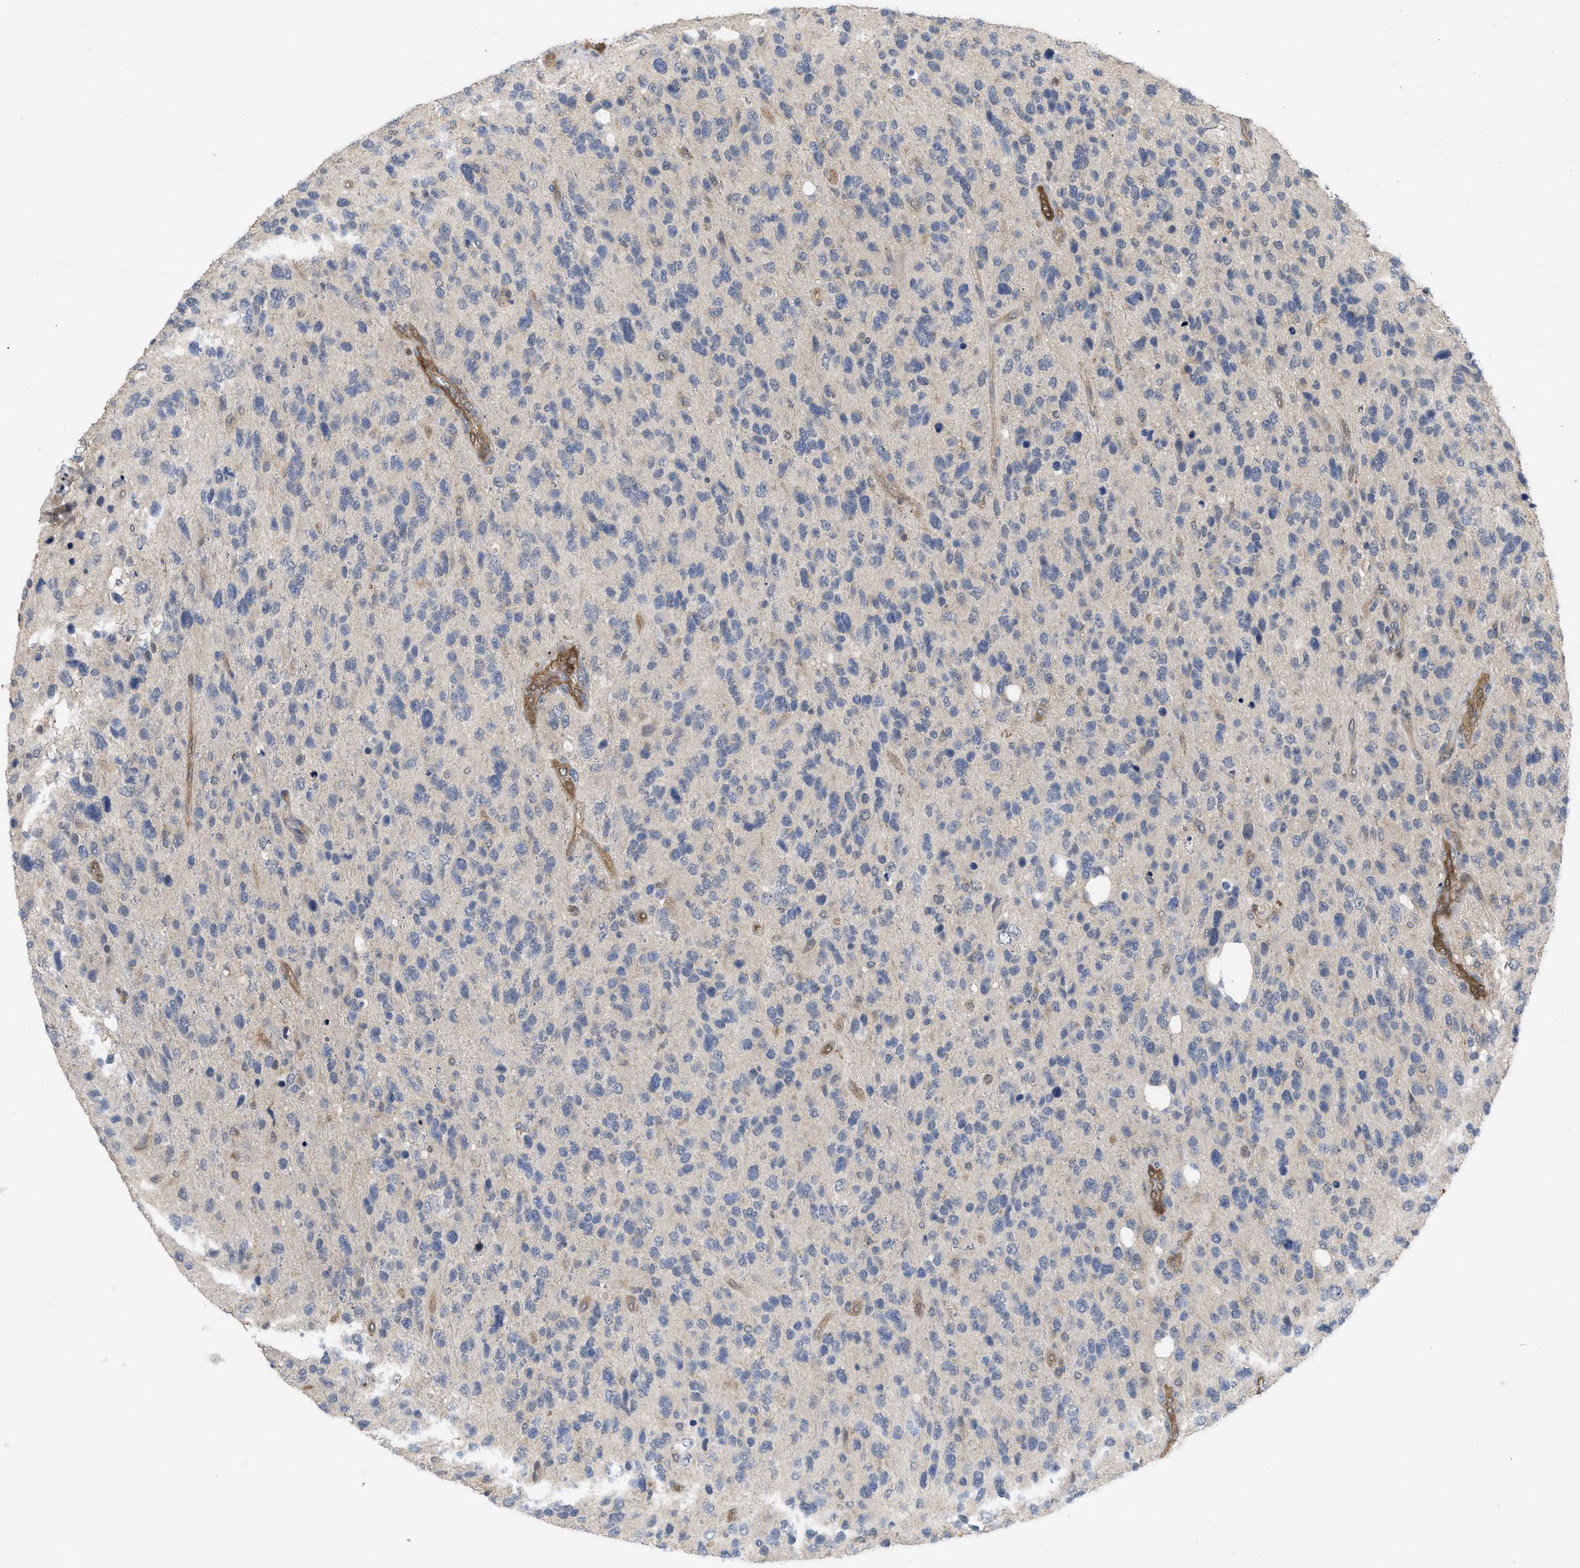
{"staining": {"intensity": "negative", "quantity": "none", "location": "none"}, "tissue": "glioma", "cell_type": "Tumor cells", "image_type": "cancer", "snomed": [{"axis": "morphology", "description": "Glioma, malignant, High grade"}, {"axis": "topography", "description": "Brain"}], "caption": "This is a histopathology image of immunohistochemistry staining of glioma, which shows no staining in tumor cells.", "gene": "LDAF1", "patient": {"sex": "female", "age": 58}}